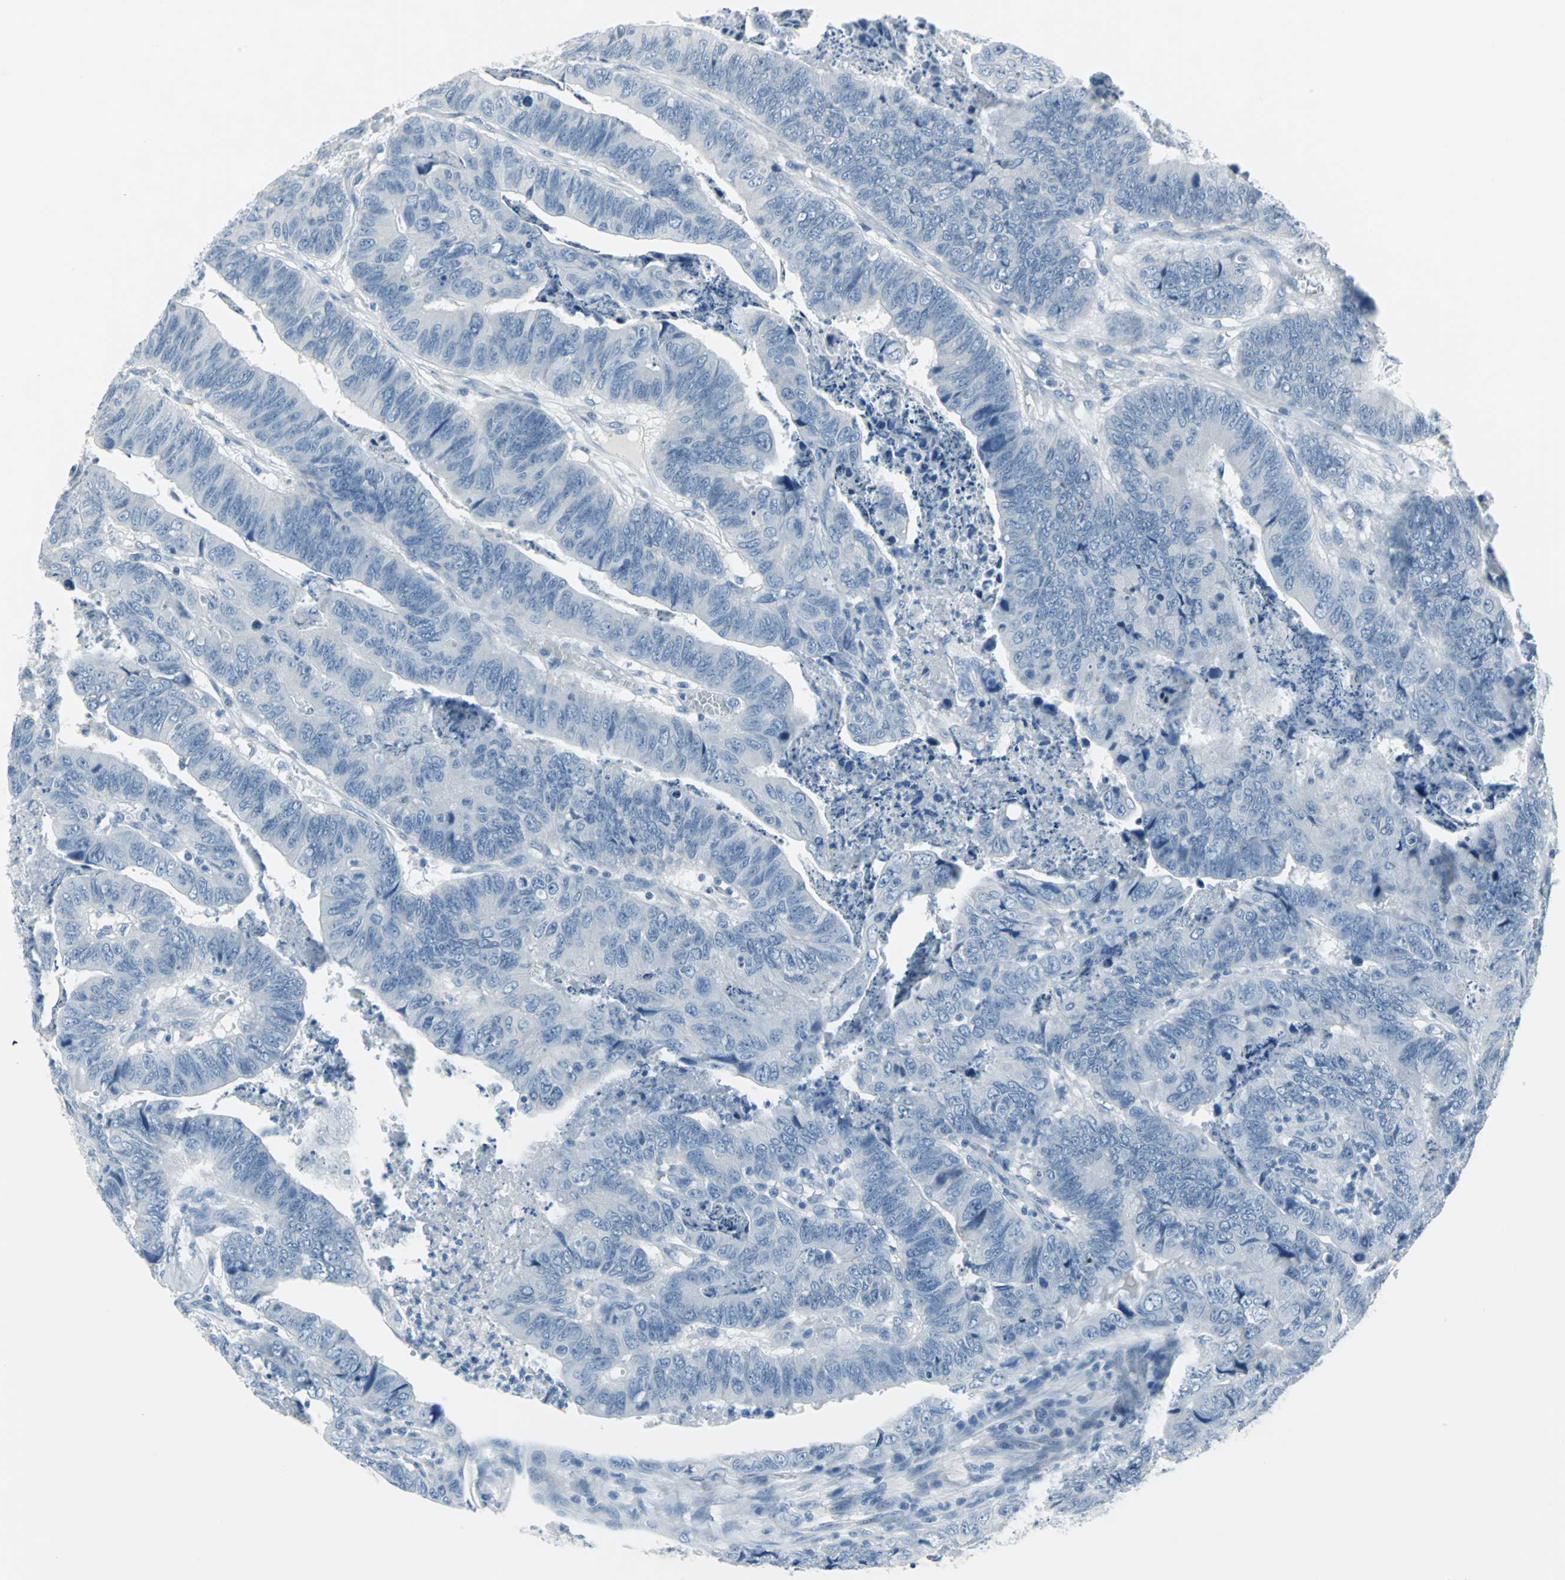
{"staining": {"intensity": "negative", "quantity": "none", "location": "none"}, "tissue": "stomach cancer", "cell_type": "Tumor cells", "image_type": "cancer", "snomed": [{"axis": "morphology", "description": "Adenocarcinoma, NOS"}, {"axis": "topography", "description": "Stomach, lower"}], "caption": "A histopathology image of stomach adenocarcinoma stained for a protein shows no brown staining in tumor cells.", "gene": "CYB5A", "patient": {"sex": "male", "age": 77}}